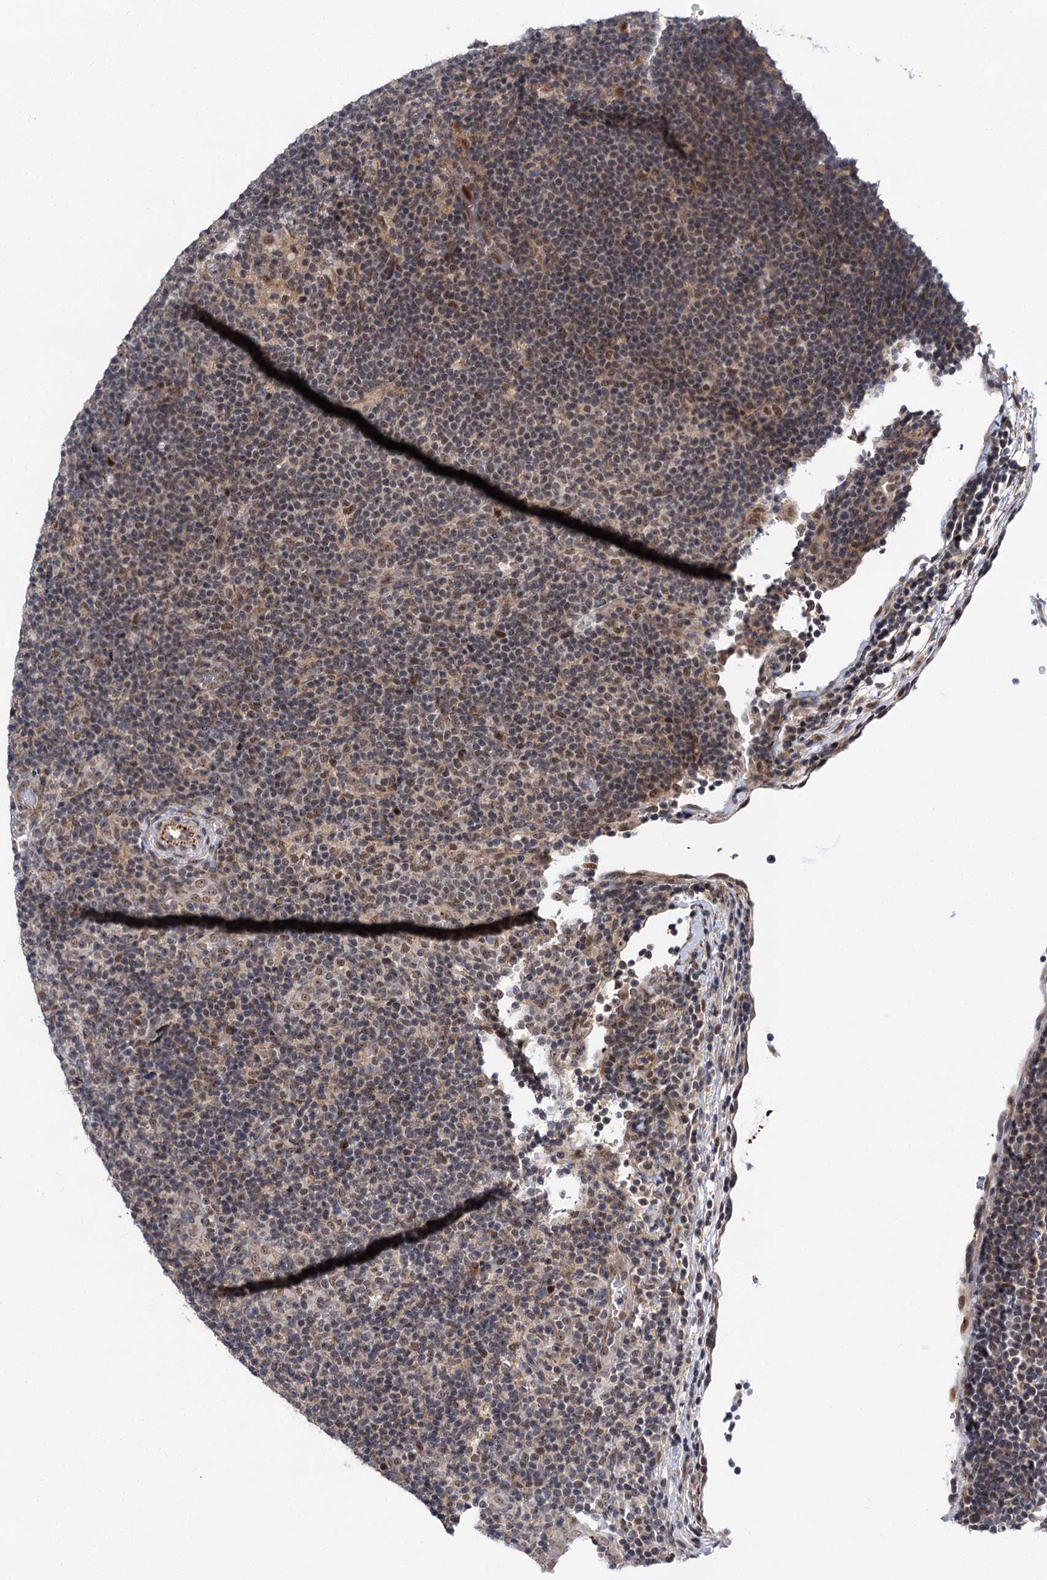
{"staining": {"intensity": "weak", "quantity": ">75%", "location": "nuclear"}, "tissue": "lymphoma", "cell_type": "Tumor cells", "image_type": "cancer", "snomed": [{"axis": "morphology", "description": "Hodgkin's disease, NOS"}, {"axis": "topography", "description": "Lymph node"}], "caption": "High-magnification brightfield microscopy of Hodgkin's disease stained with DAB (brown) and counterstained with hematoxylin (blue). tumor cells exhibit weak nuclear staining is seen in approximately>75% of cells.", "gene": "MBD6", "patient": {"sex": "female", "age": 57}}